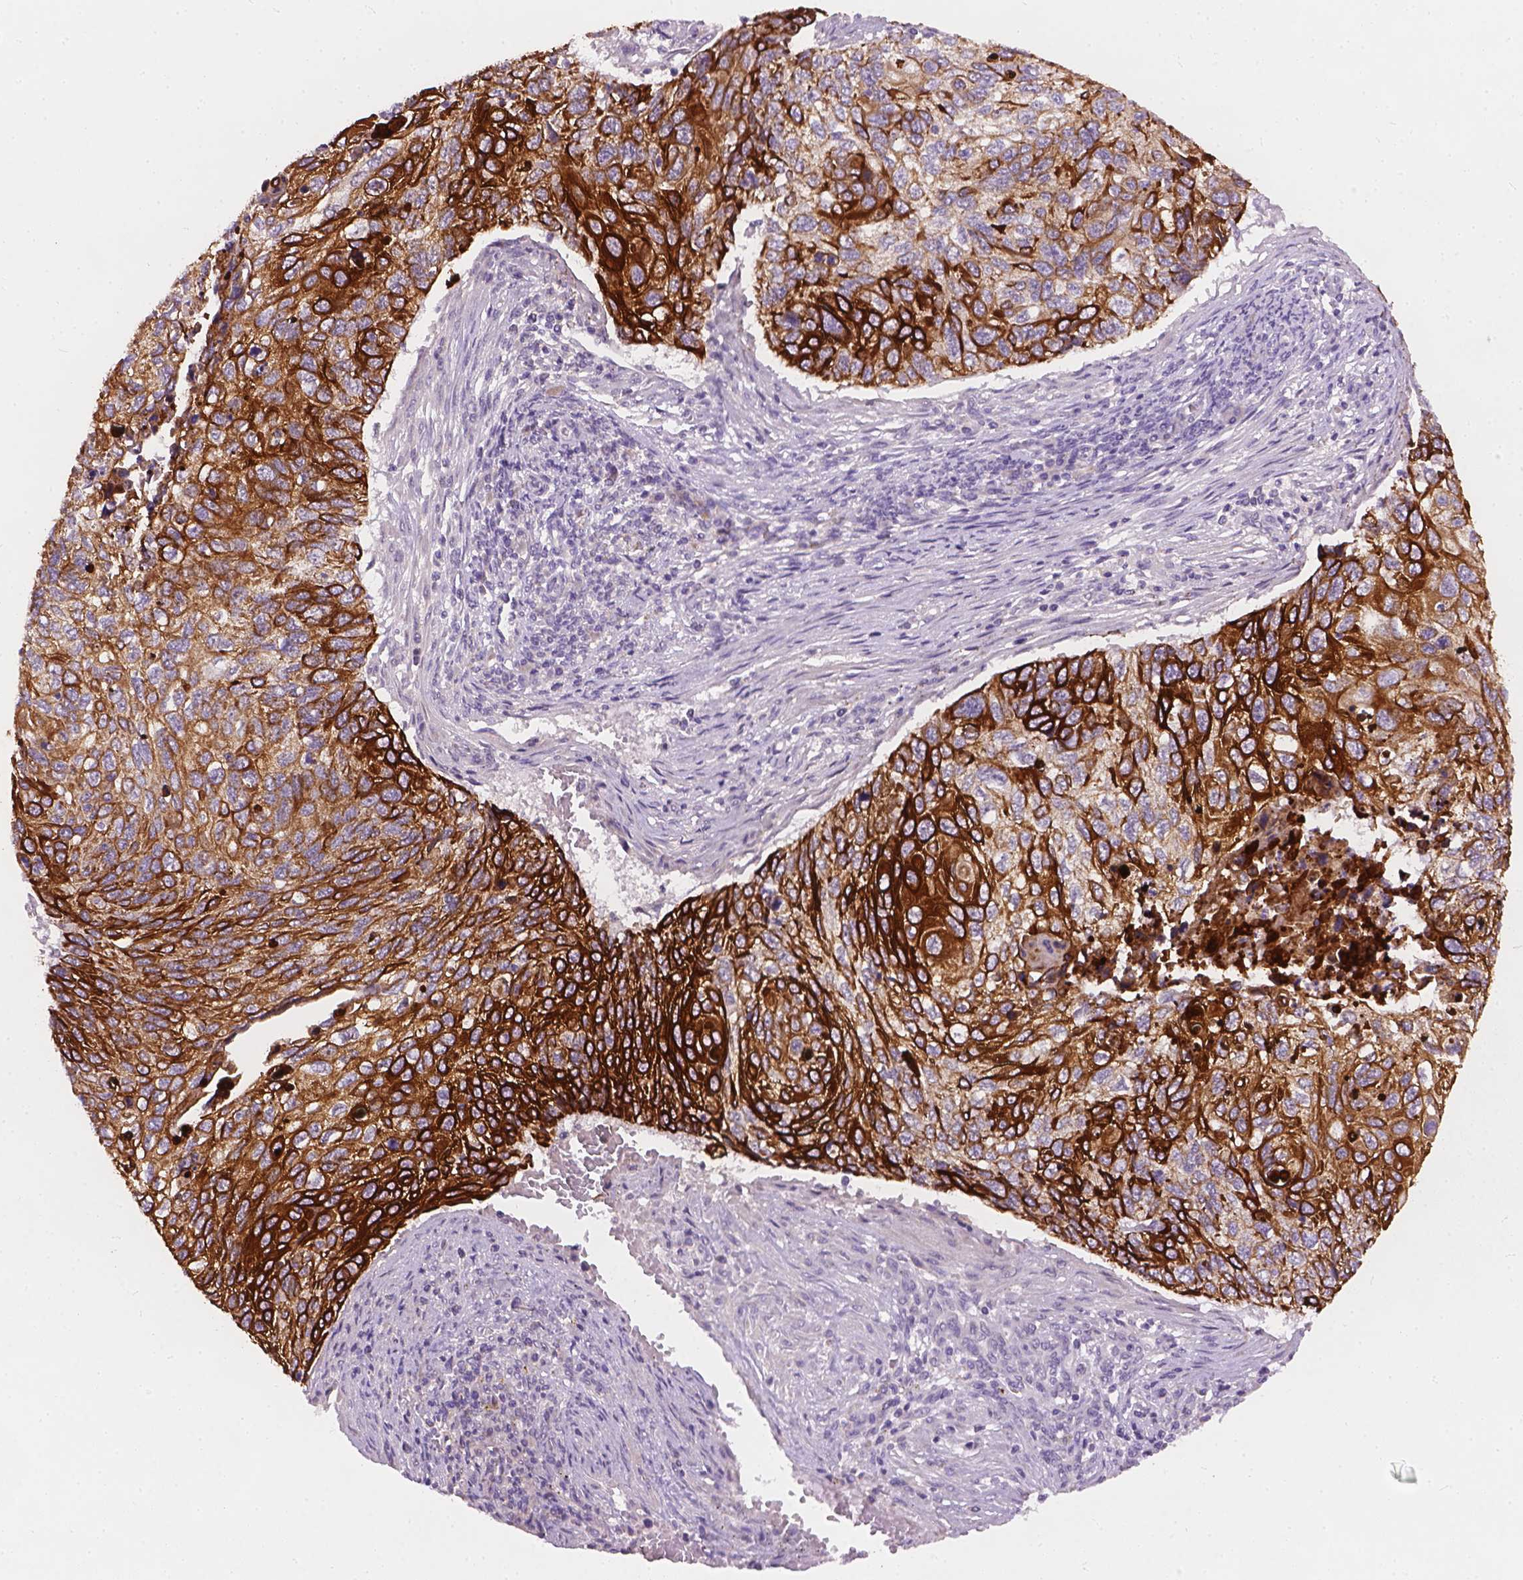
{"staining": {"intensity": "strong", "quantity": "25%-75%", "location": "cytoplasmic/membranous"}, "tissue": "cervical cancer", "cell_type": "Tumor cells", "image_type": "cancer", "snomed": [{"axis": "morphology", "description": "Squamous cell carcinoma, NOS"}, {"axis": "topography", "description": "Cervix"}], "caption": "Protein expression analysis of human cervical squamous cell carcinoma reveals strong cytoplasmic/membranous positivity in approximately 25%-75% of tumor cells.", "gene": "KRT17", "patient": {"sex": "female", "age": 70}}